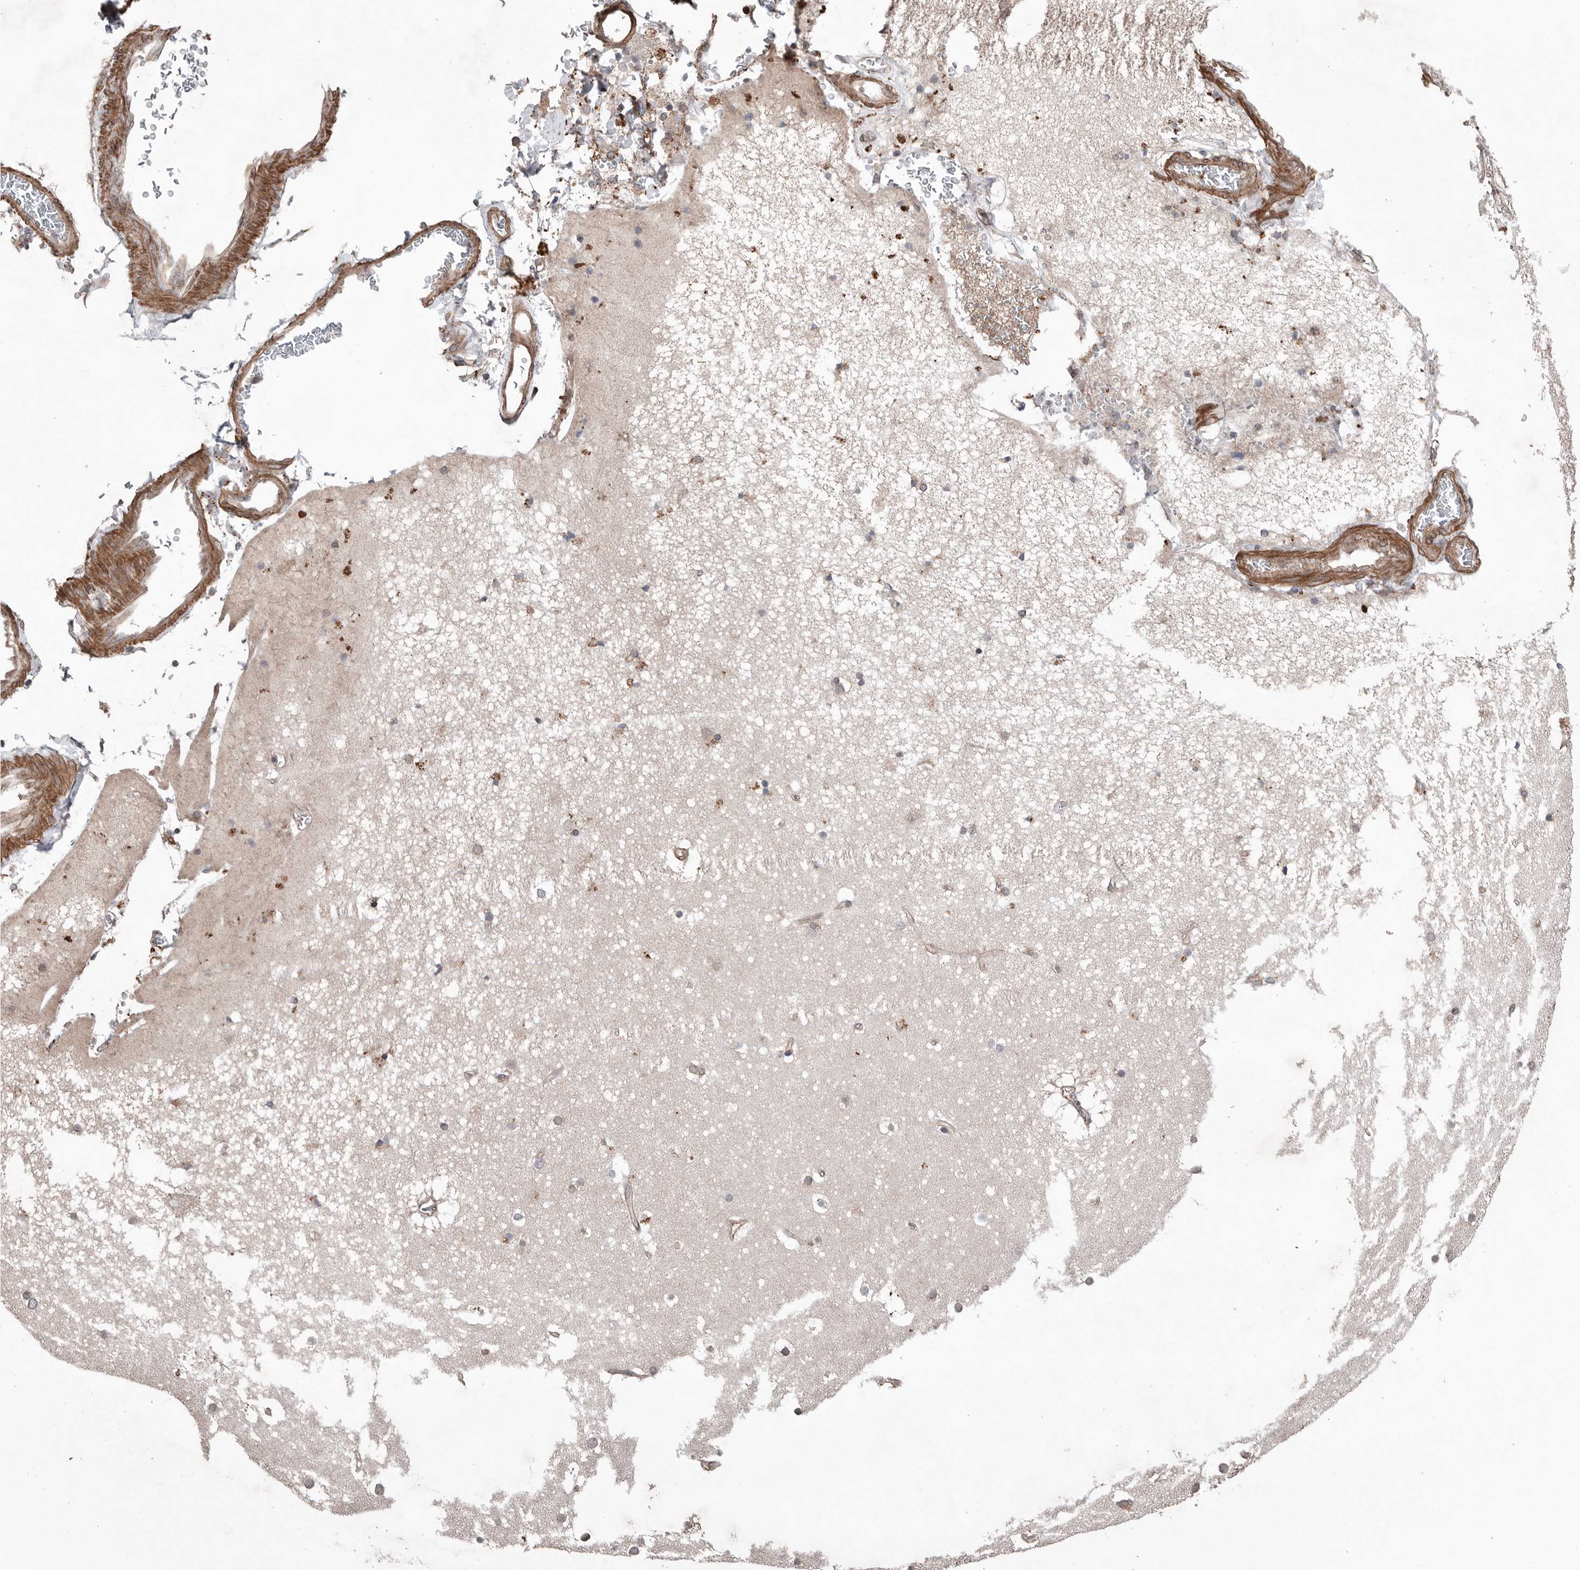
{"staining": {"intensity": "weak", "quantity": ">75%", "location": "cytoplasmic/membranous"}, "tissue": "cerebral cortex", "cell_type": "Endothelial cells", "image_type": "normal", "snomed": [{"axis": "morphology", "description": "Normal tissue, NOS"}, {"axis": "topography", "description": "Cerebral cortex"}], "caption": "High-power microscopy captured an immunohistochemistry (IHC) micrograph of benign cerebral cortex, revealing weak cytoplasmic/membranous staining in approximately >75% of endothelial cells.", "gene": "PEAK1", "patient": {"sex": "male", "age": 57}}